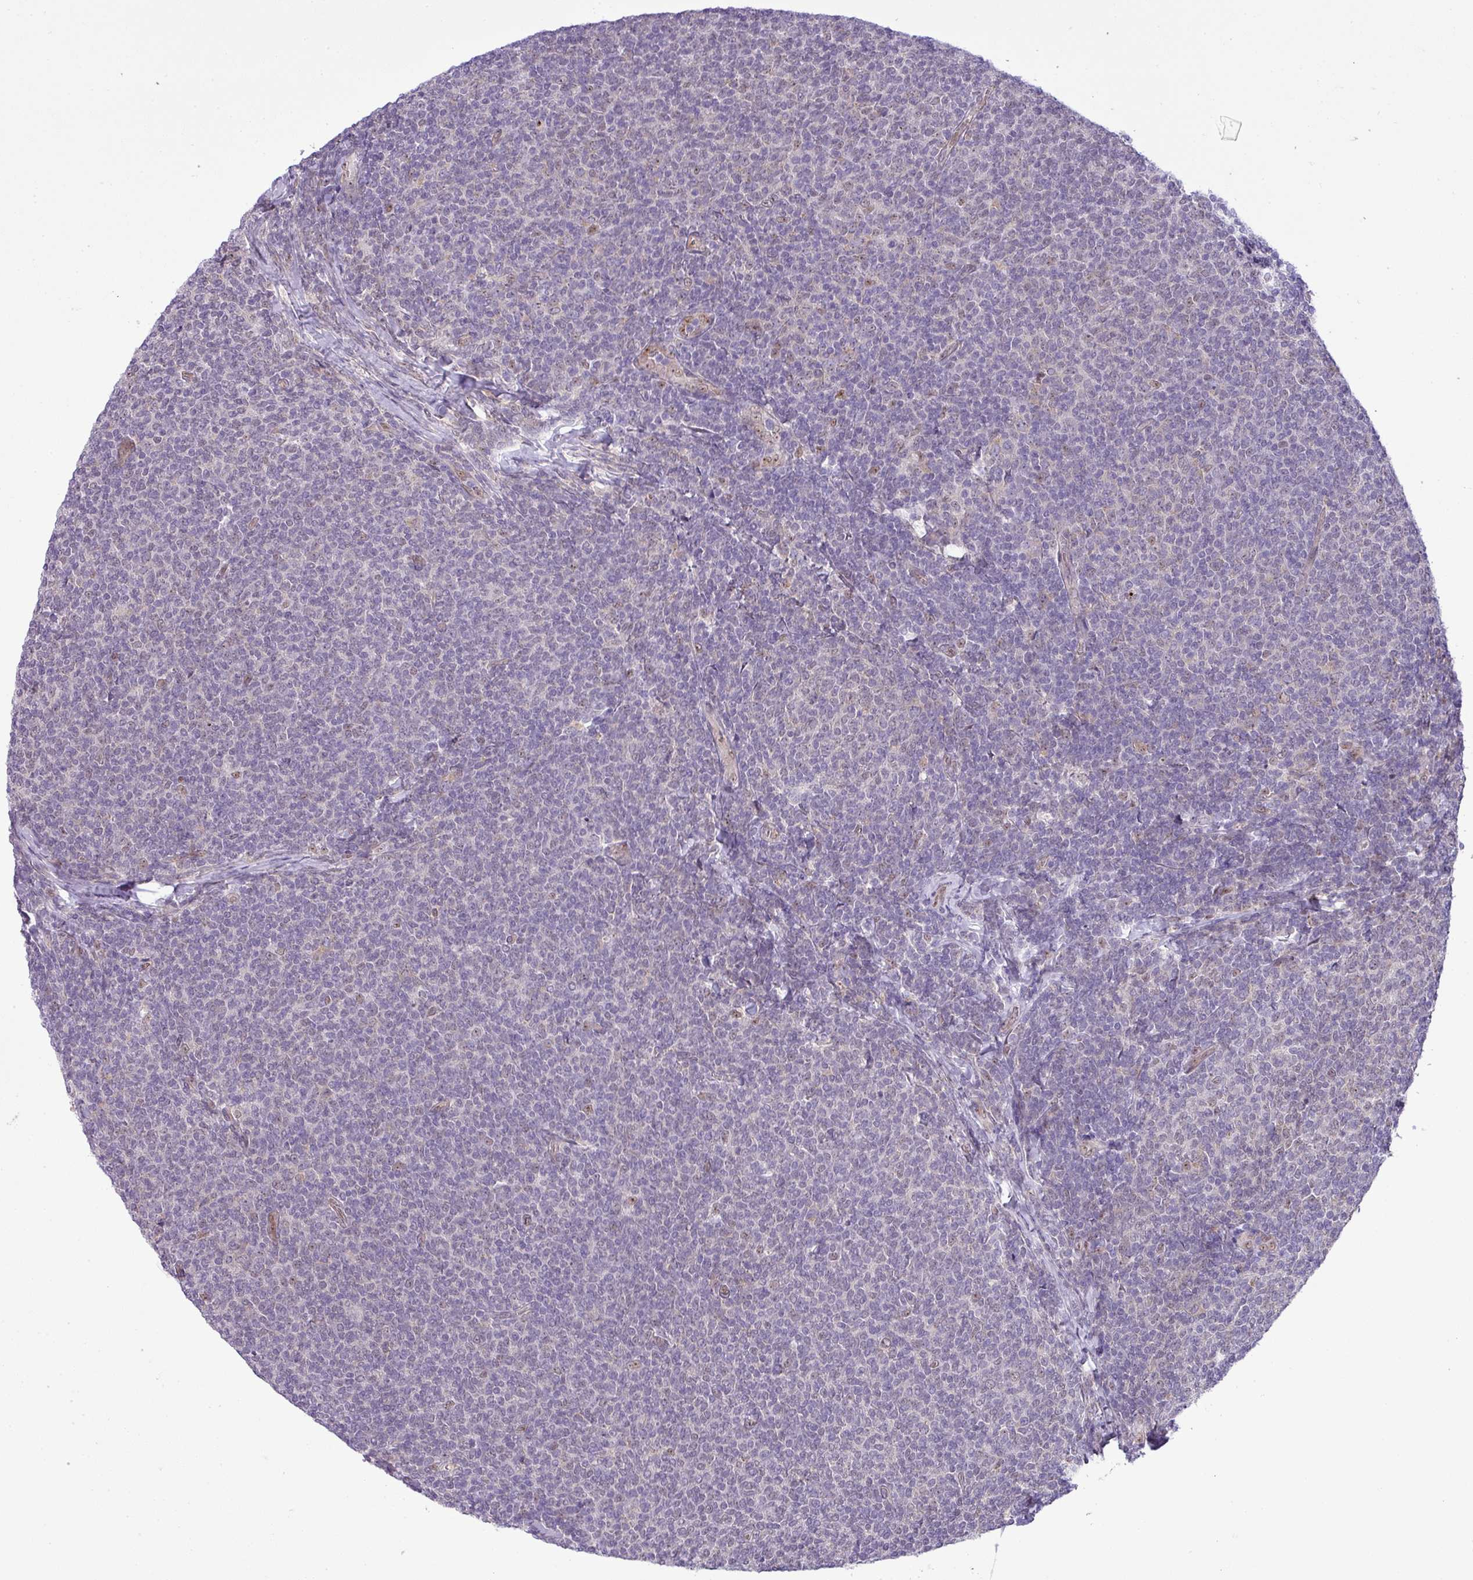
{"staining": {"intensity": "negative", "quantity": "none", "location": "none"}, "tissue": "lymphoma", "cell_type": "Tumor cells", "image_type": "cancer", "snomed": [{"axis": "morphology", "description": "Malignant lymphoma, non-Hodgkin's type, Low grade"}, {"axis": "topography", "description": "Lymph node"}], "caption": "Lymphoma stained for a protein using IHC shows no expression tumor cells.", "gene": "MAK16", "patient": {"sex": "male", "age": 52}}